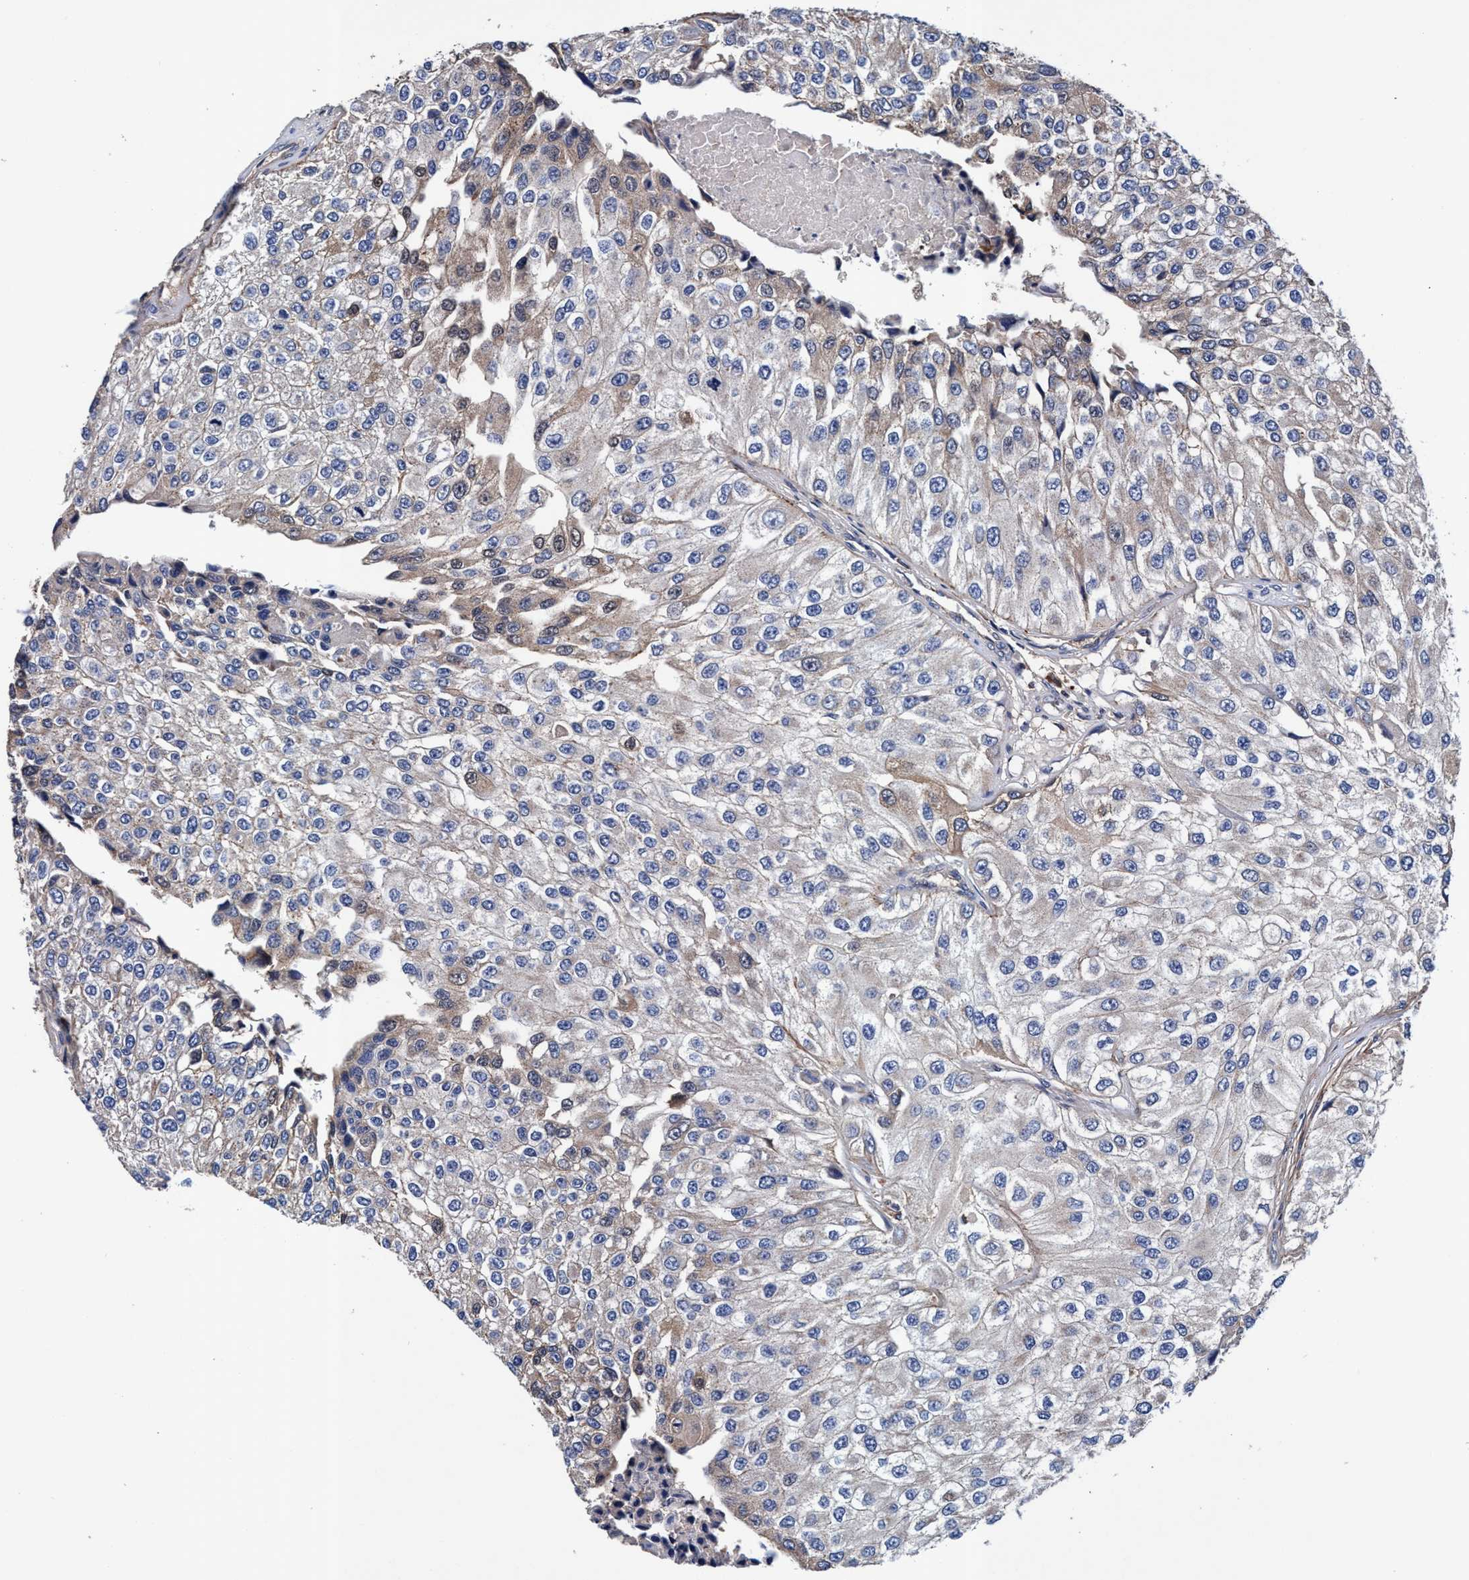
{"staining": {"intensity": "weak", "quantity": "25%-75%", "location": "cytoplasmic/membranous"}, "tissue": "urothelial cancer", "cell_type": "Tumor cells", "image_type": "cancer", "snomed": [{"axis": "morphology", "description": "Urothelial carcinoma, High grade"}, {"axis": "topography", "description": "Kidney"}, {"axis": "topography", "description": "Urinary bladder"}], "caption": "Approximately 25%-75% of tumor cells in urothelial carcinoma (high-grade) show weak cytoplasmic/membranous protein staining as visualized by brown immunohistochemical staining.", "gene": "RNF208", "patient": {"sex": "male", "age": 77}}